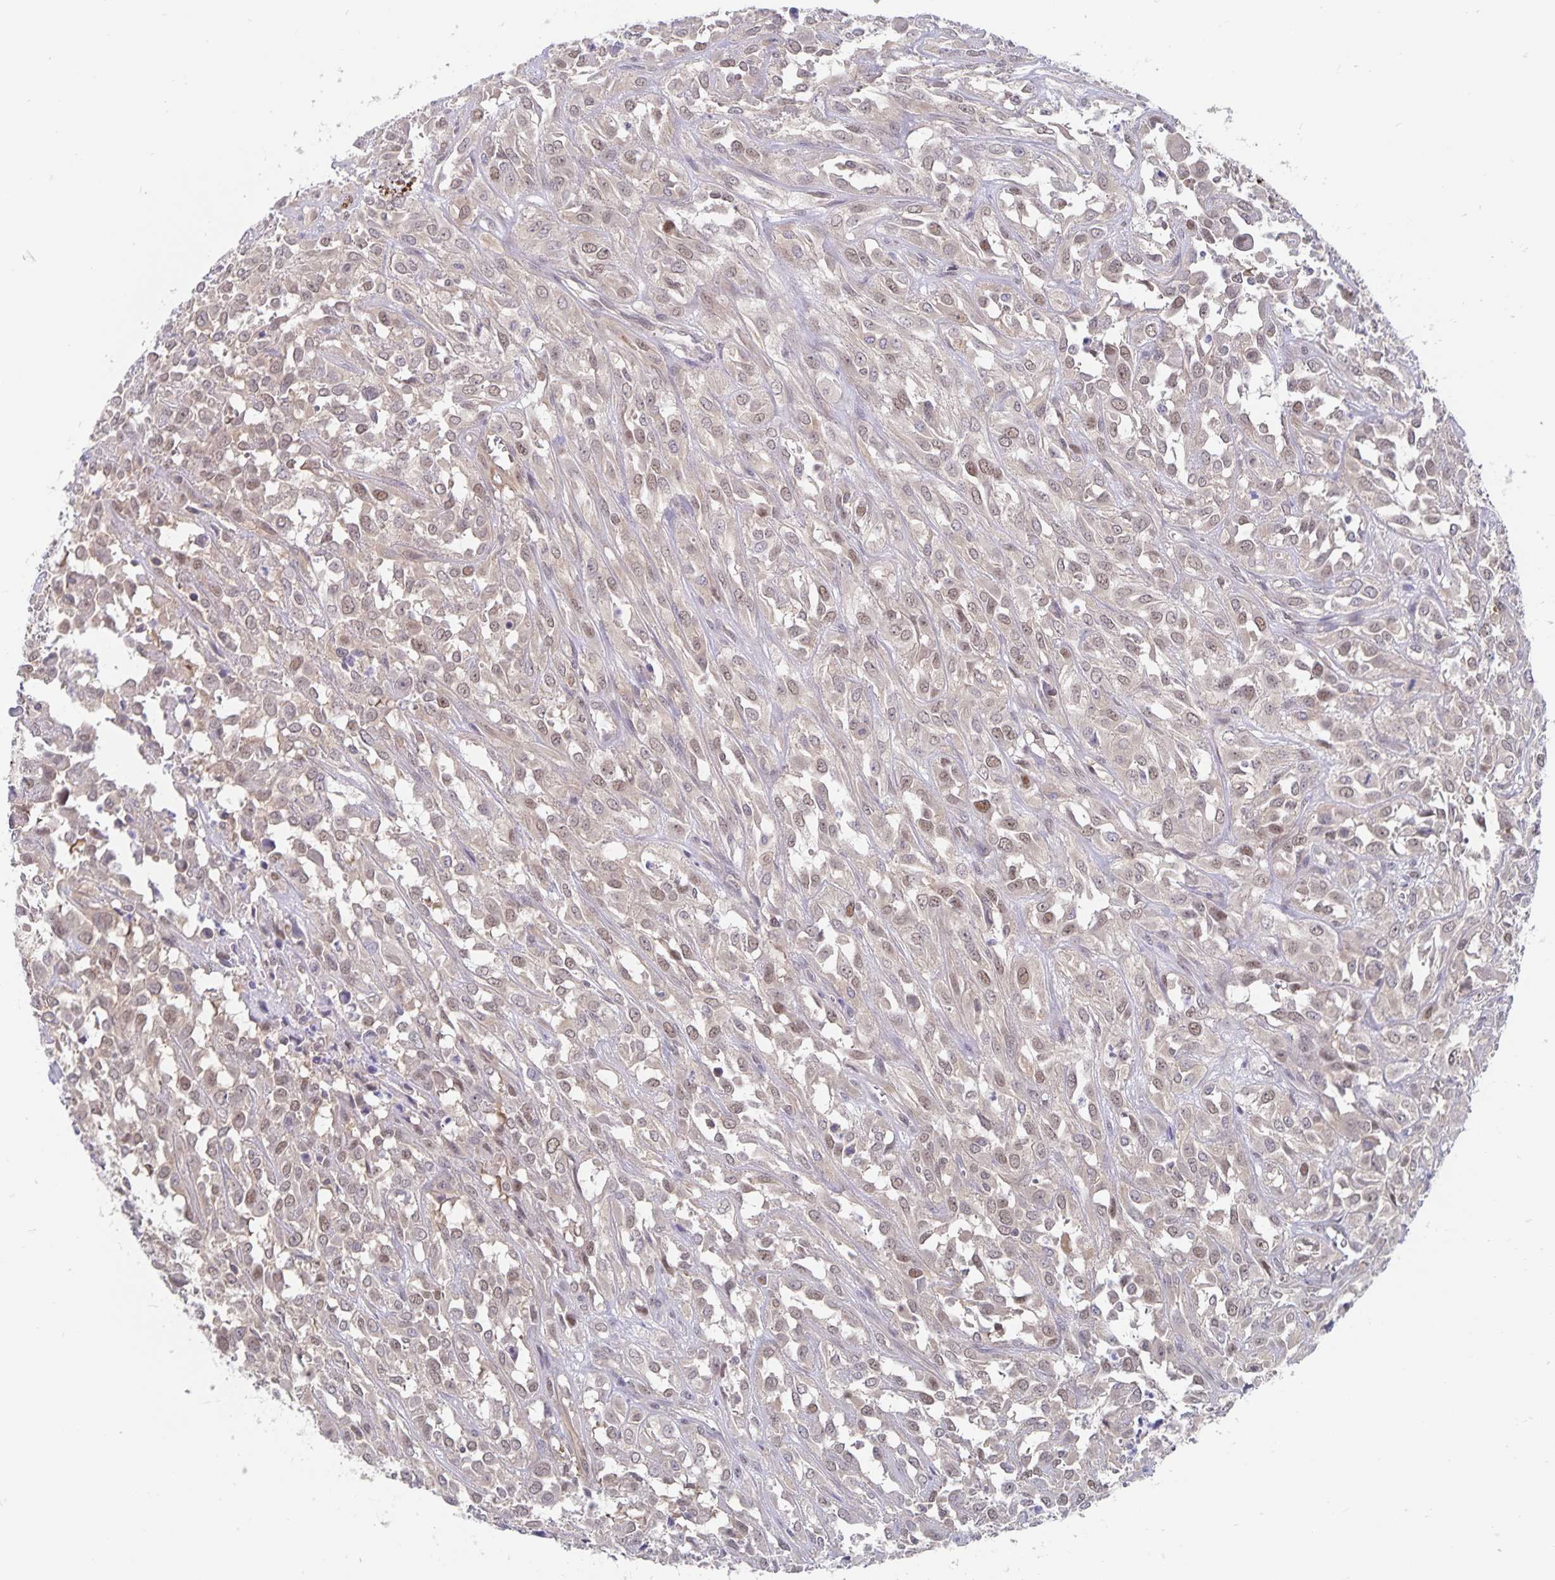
{"staining": {"intensity": "weak", "quantity": "25%-75%", "location": "nuclear"}, "tissue": "urothelial cancer", "cell_type": "Tumor cells", "image_type": "cancer", "snomed": [{"axis": "morphology", "description": "Urothelial carcinoma, High grade"}, {"axis": "topography", "description": "Urinary bladder"}], "caption": "Immunohistochemical staining of human urothelial cancer exhibits low levels of weak nuclear protein expression in approximately 25%-75% of tumor cells.", "gene": "BAG6", "patient": {"sex": "male", "age": 67}}